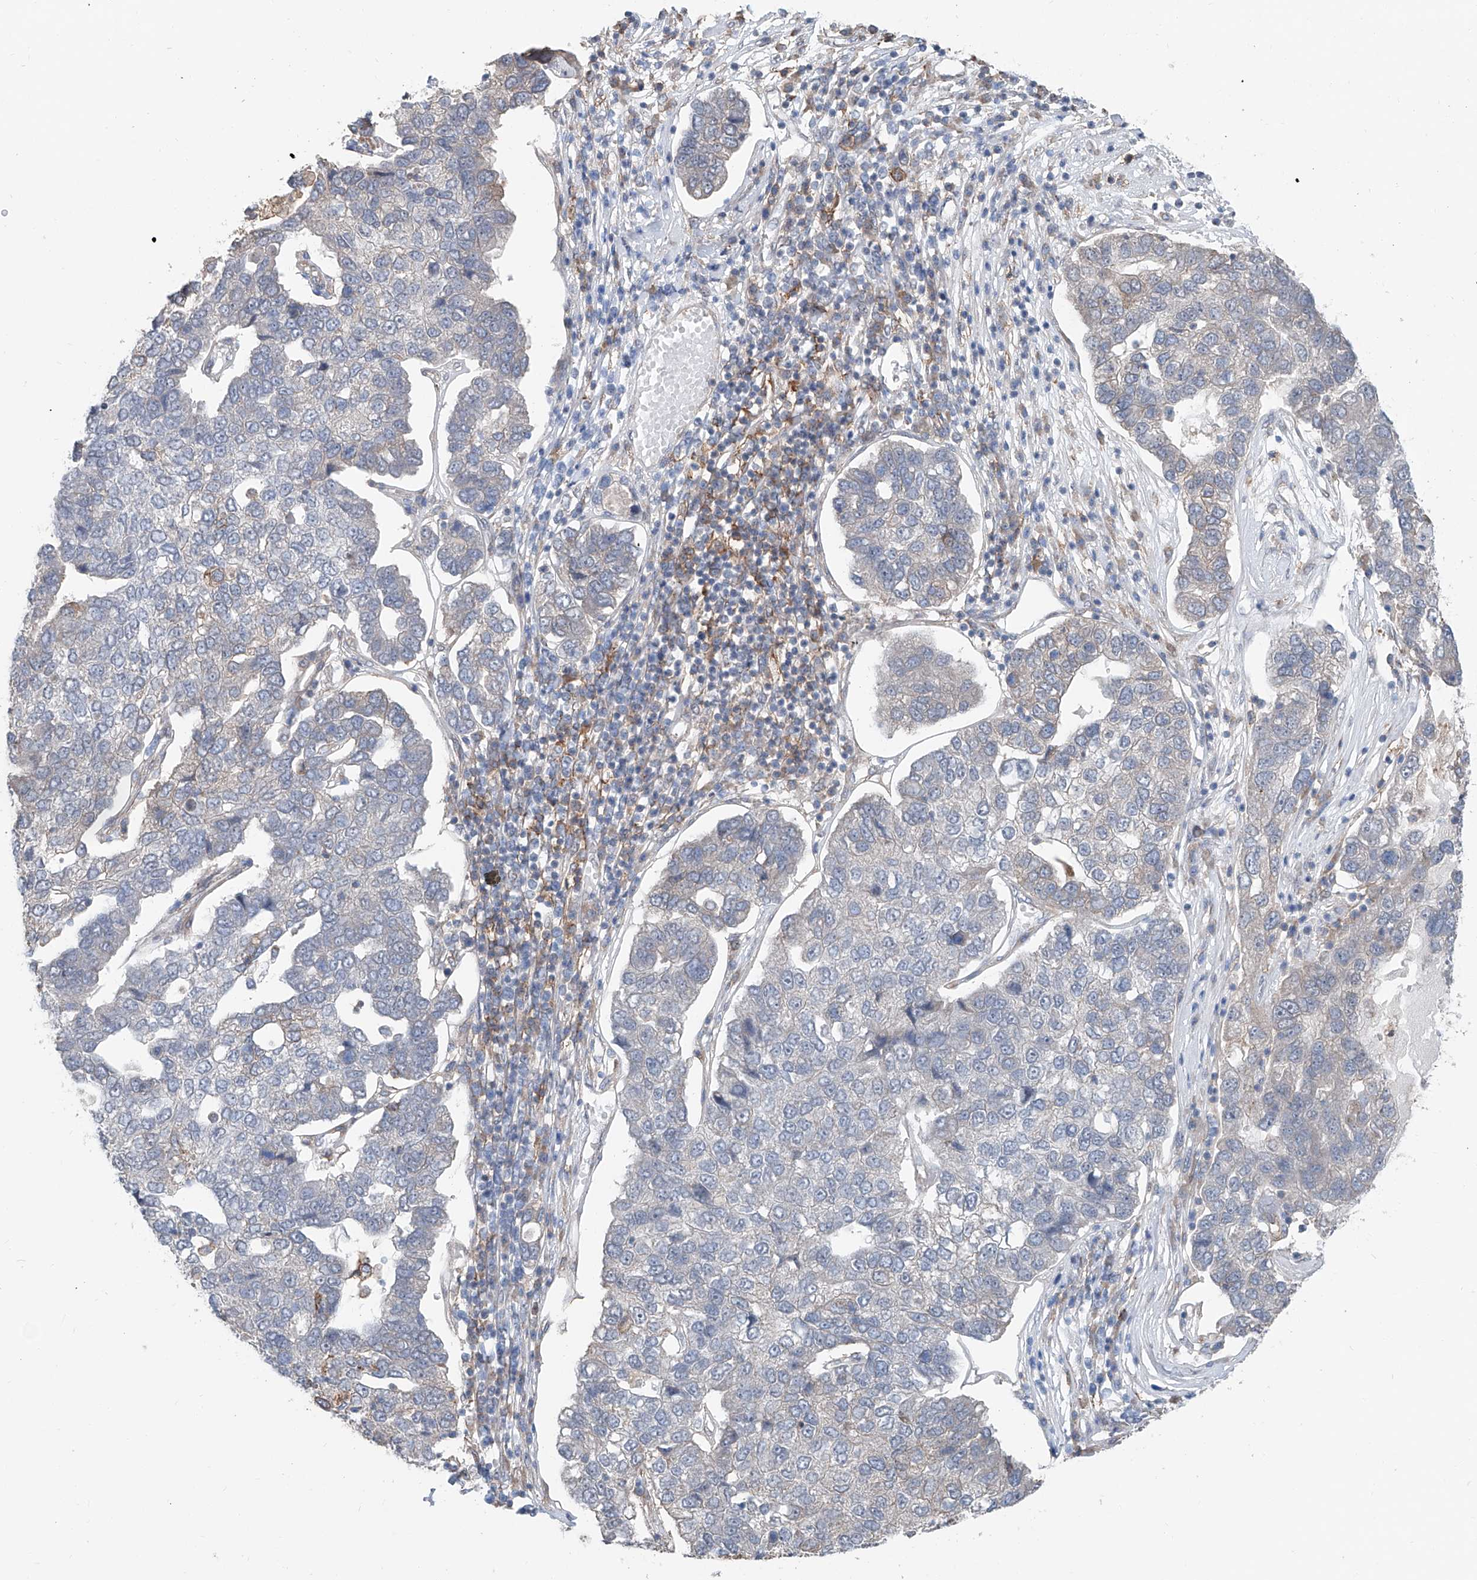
{"staining": {"intensity": "negative", "quantity": "none", "location": "none"}, "tissue": "pancreatic cancer", "cell_type": "Tumor cells", "image_type": "cancer", "snomed": [{"axis": "morphology", "description": "Adenocarcinoma, NOS"}, {"axis": "topography", "description": "Pancreas"}], "caption": "Tumor cells are negative for brown protein staining in pancreatic cancer.", "gene": "KCNK10", "patient": {"sex": "female", "age": 61}}